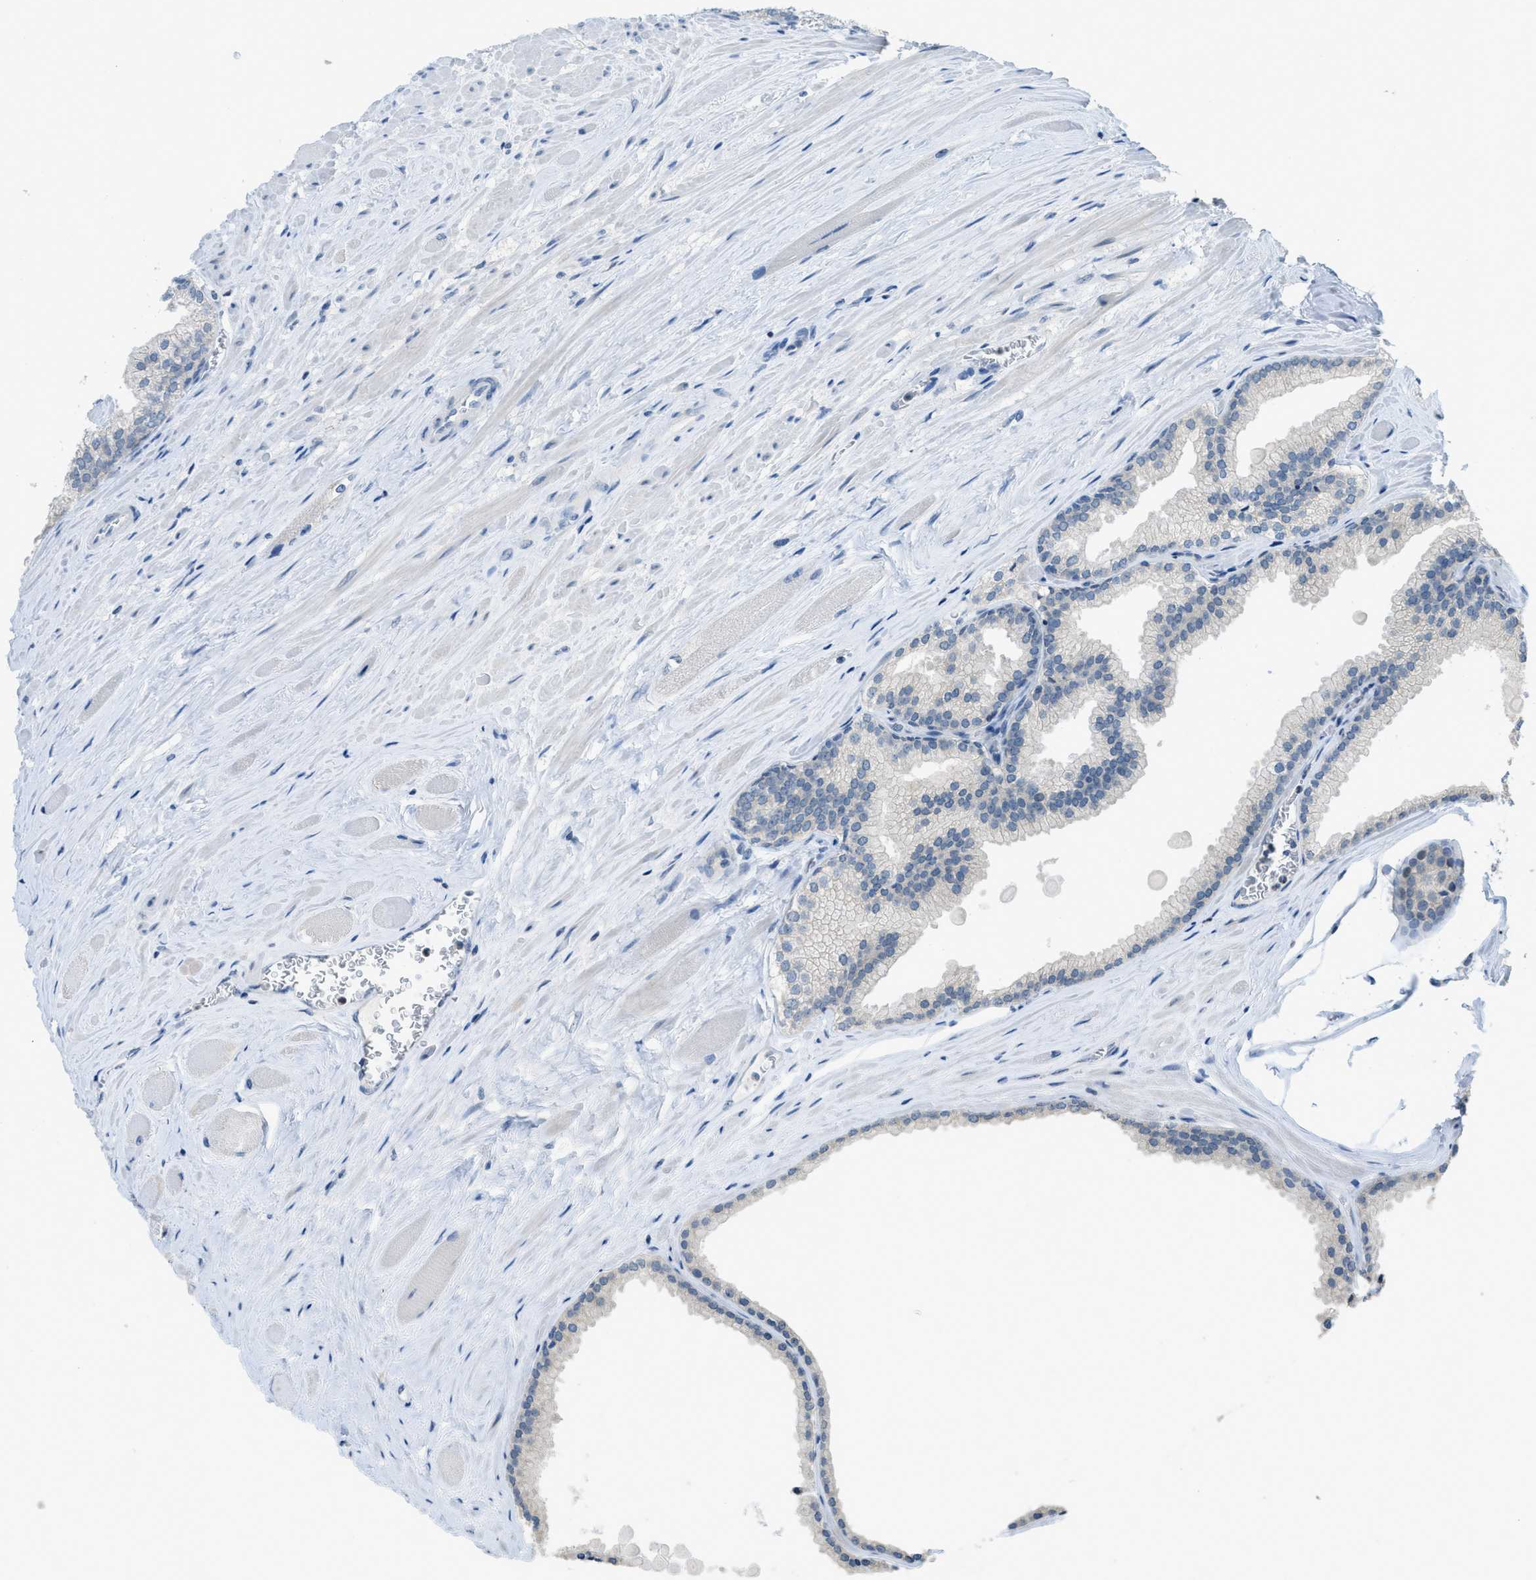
{"staining": {"intensity": "negative", "quantity": "none", "location": "none"}, "tissue": "prostate cancer", "cell_type": "Tumor cells", "image_type": "cancer", "snomed": [{"axis": "morphology", "description": "Adenocarcinoma, Low grade"}, {"axis": "topography", "description": "Prostate"}], "caption": "This is a micrograph of immunohistochemistry (IHC) staining of prostate cancer (low-grade adenocarcinoma), which shows no positivity in tumor cells. (DAB IHC with hematoxylin counter stain).", "gene": "TXNDC2", "patient": {"sex": "male", "age": 59}}